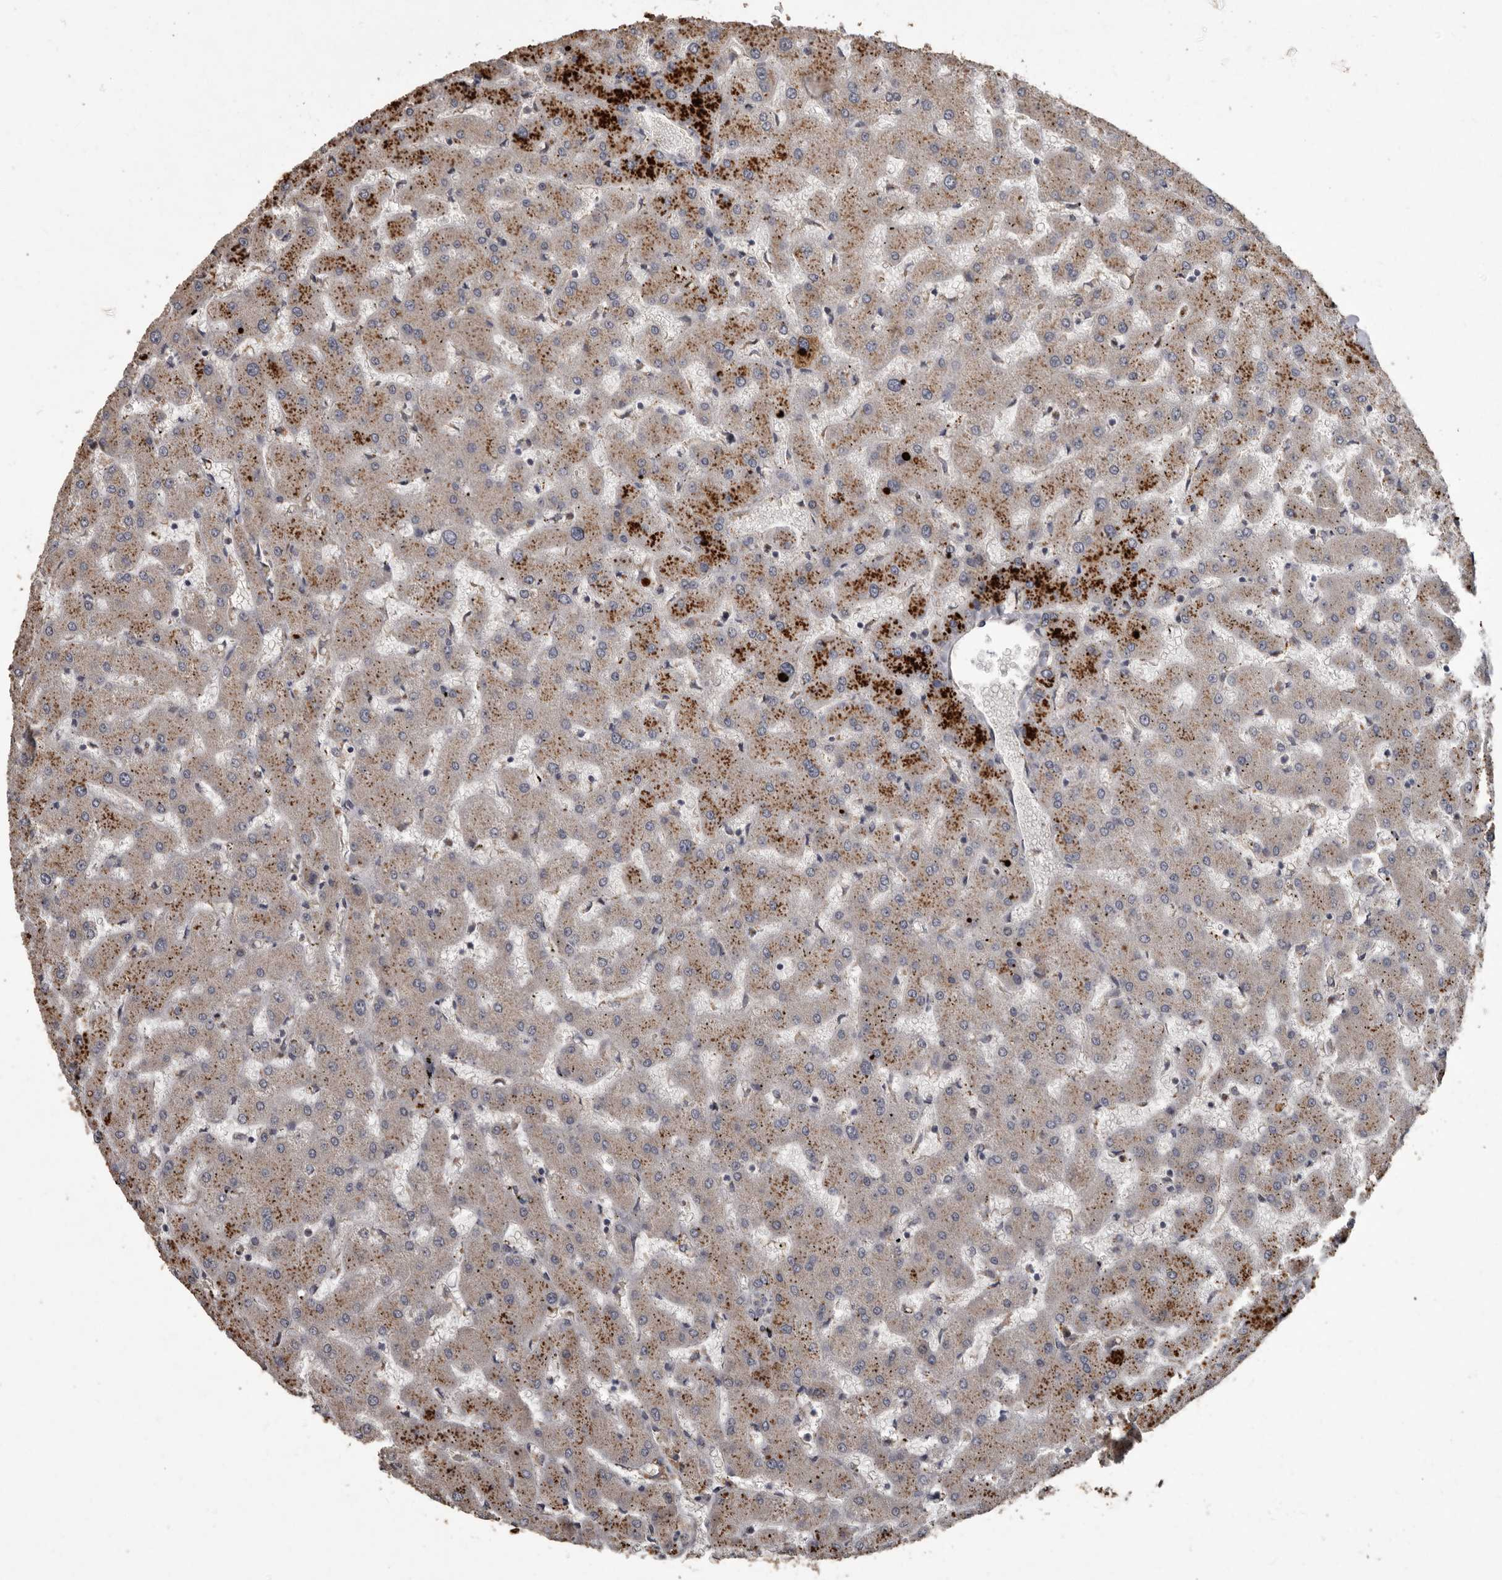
{"staining": {"intensity": "negative", "quantity": "none", "location": "none"}, "tissue": "liver", "cell_type": "Cholangiocytes", "image_type": "normal", "snomed": [{"axis": "morphology", "description": "Normal tissue, NOS"}, {"axis": "topography", "description": "Liver"}], "caption": "Immunohistochemistry (IHC) histopathology image of normal human liver stained for a protein (brown), which reveals no staining in cholangiocytes. The staining is performed using DAB brown chromogen with nuclei counter-stained in using hematoxylin.", "gene": "BRAT1", "patient": {"sex": "female", "age": 63}}